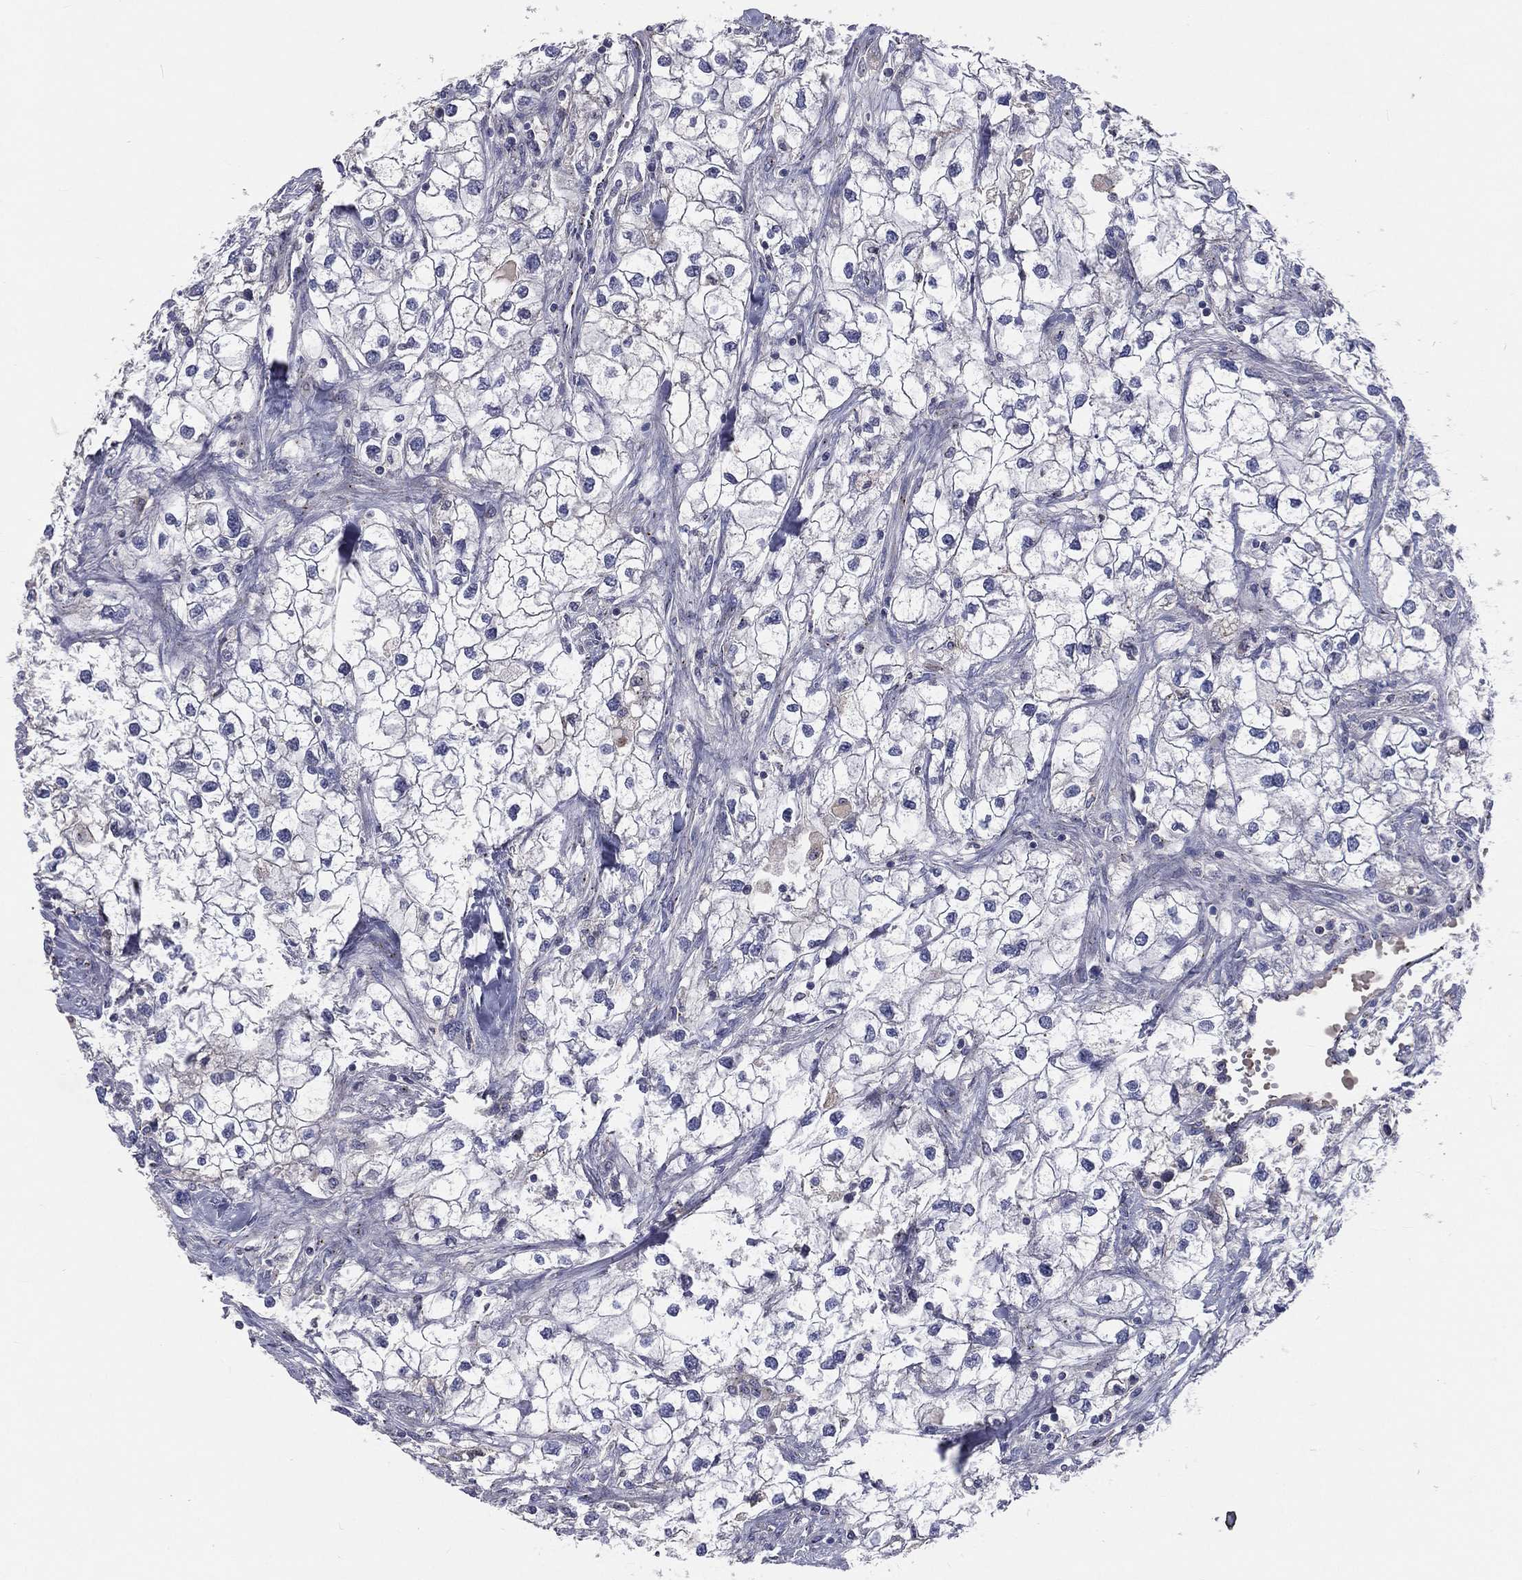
{"staining": {"intensity": "negative", "quantity": "none", "location": "none"}, "tissue": "renal cancer", "cell_type": "Tumor cells", "image_type": "cancer", "snomed": [{"axis": "morphology", "description": "Adenocarcinoma, NOS"}, {"axis": "topography", "description": "Kidney"}], "caption": "Renal cancer (adenocarcinoma) stained for a protein using IHC demonstrates no staining tumor cells.", "gene": "CROCC", "patient": {"sex": "male", "age": 59}}